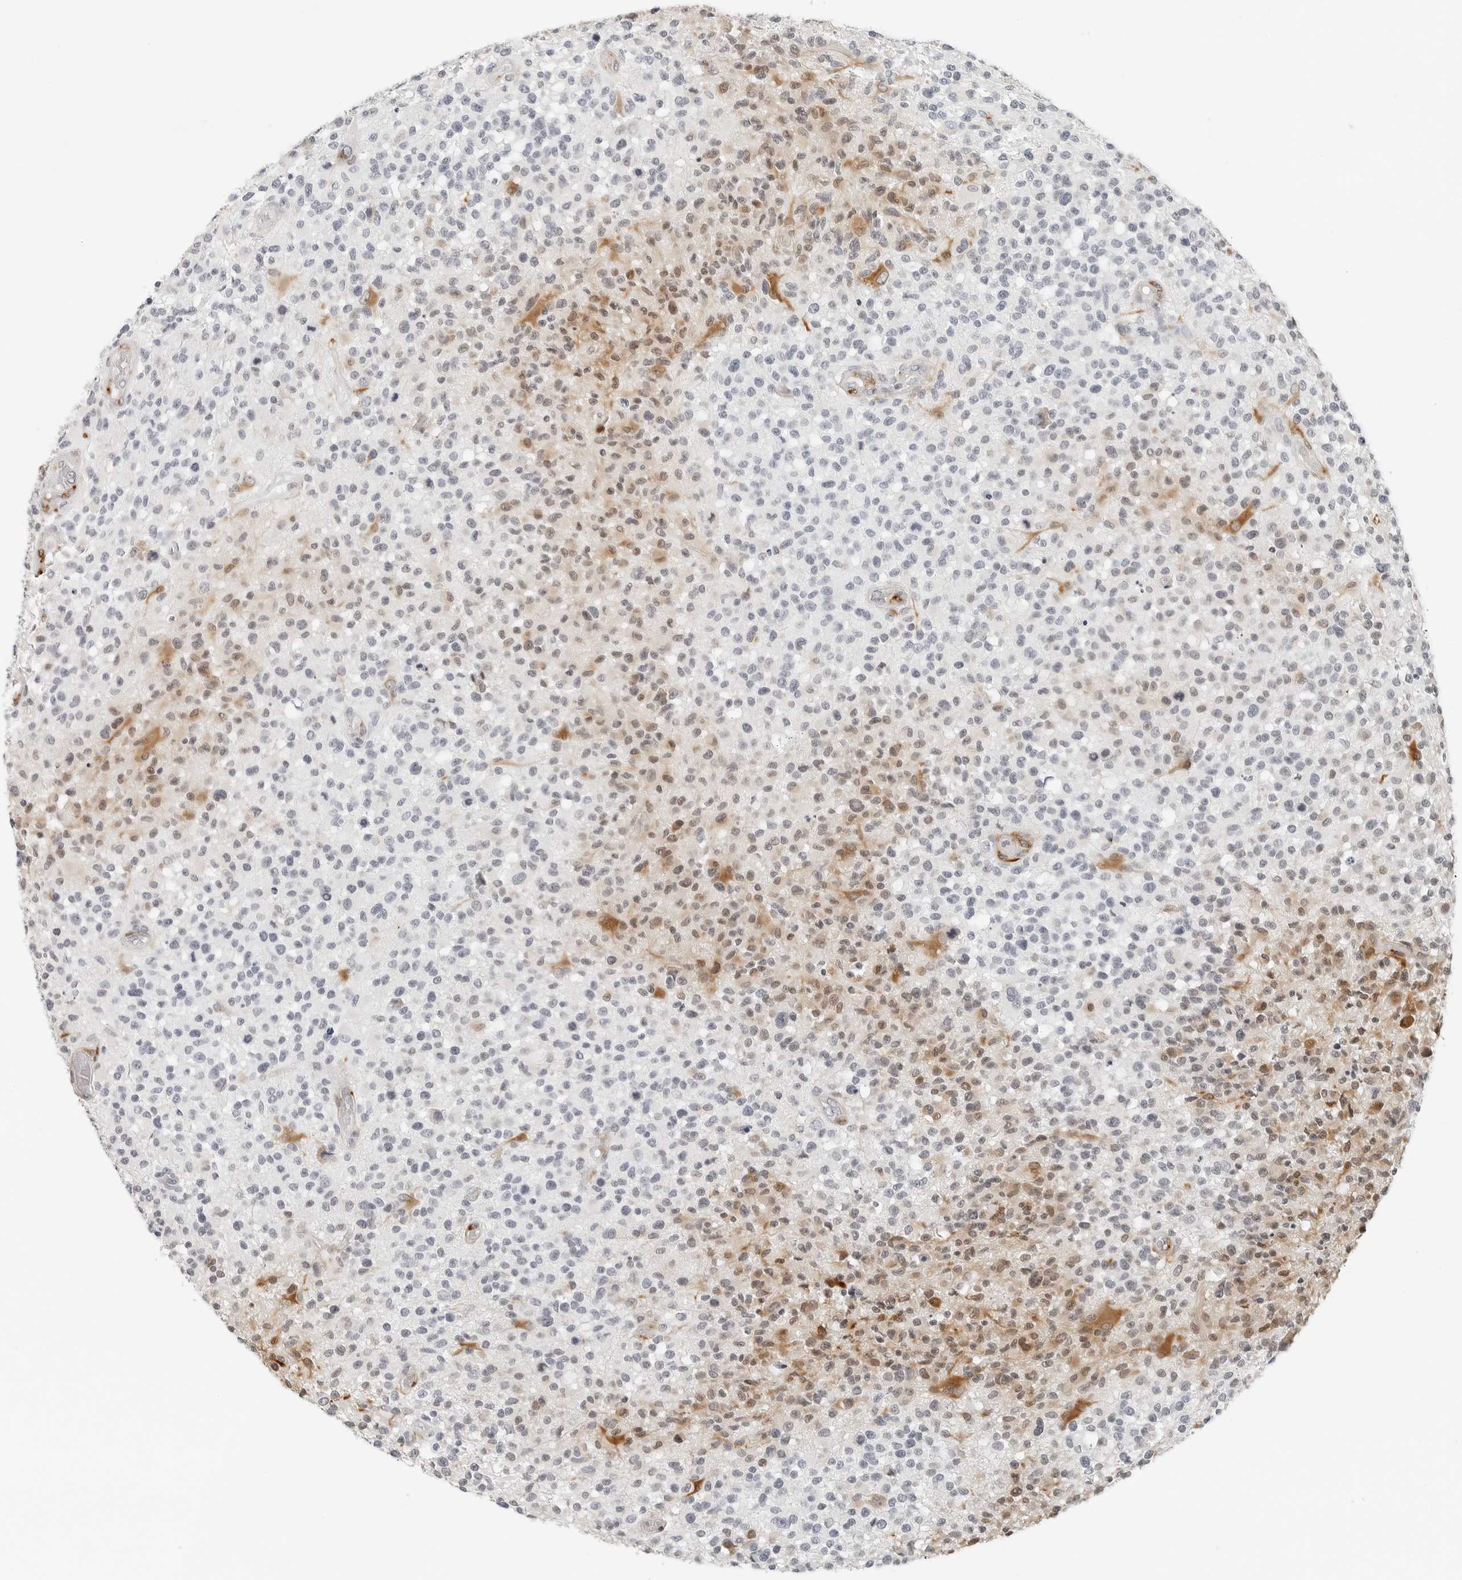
{"staining": {"intensity": "moderate", "quantity": "<25%", "location": "cytoplasmic/membranous,nuclear"}, "tissue": "glioma", "cell_type": "Tumor cells", "image_type": "cancer", "snomed": [{"axis": "morphology", "description": "Glioma, malignant, High grade"}, {"axis": "morphology", "description": "Glioblastoma, NOS"}, {"axis": "topography", "description": "Brain"}], "caption": "This image exhibits immunohistochemistry staining of glioma, with low moderate cytoplasmic/membranous and nuclear staining in about <25% of tumor cells.", "gene": "P4HA2", "patient": {"sex": "male", "age": 60}}